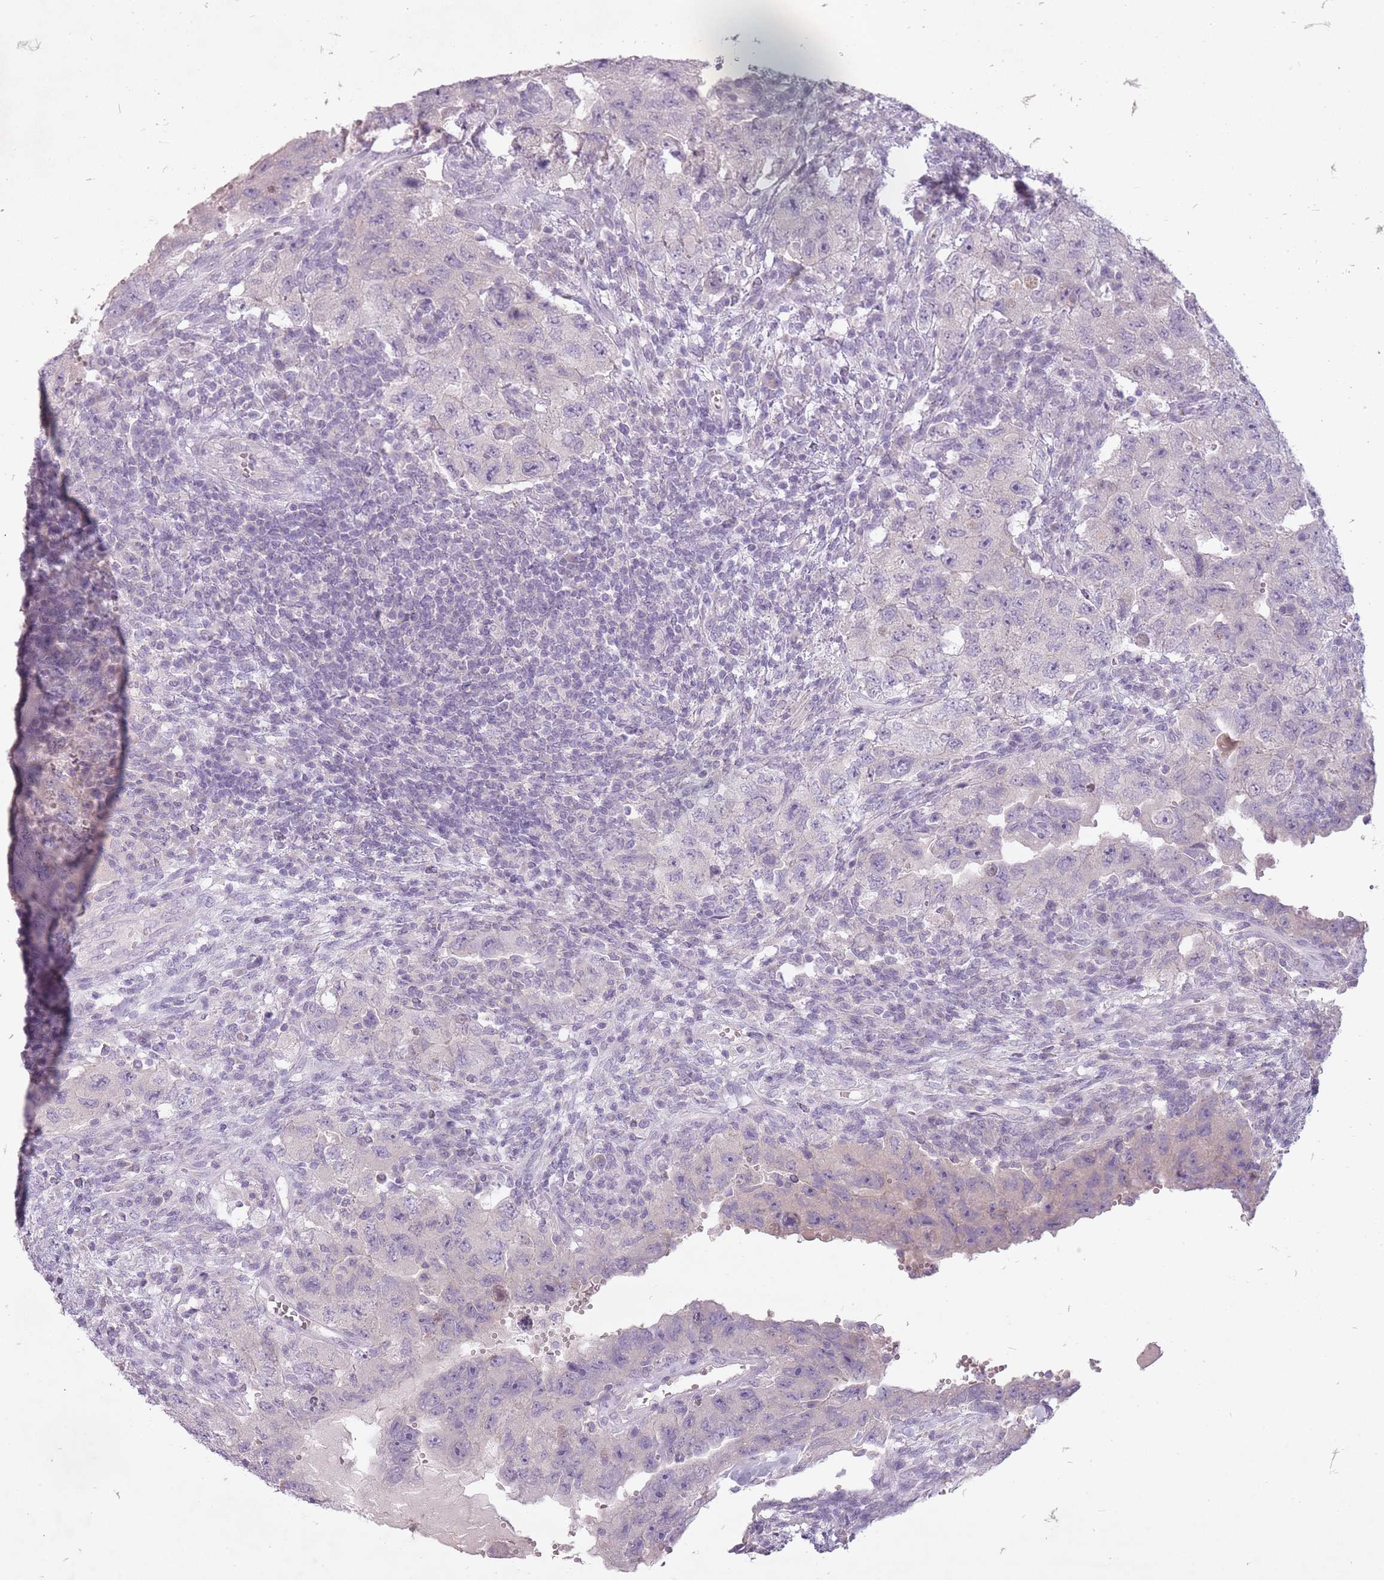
{"staining": {"intensity": "negative", "quantity": "none", "location": "none"}, "tissue": "testis cancer", "cell_type": "Tumor cells", "image_type": "cancer", "snomed": [{"axis": "morphology", "description": "Carcinoma, Embryonal, NOS"}, {"axis": "topography", "description": "Testis"}], "caption": "DAB (3,3'-diaminobenzidine) immunohistochemical staining of testis cancer (embryonal carcinoma) reveals no significant positivity in tumor cells.", "gene": "FAM43B", "patient": {"sex": "male", "age": 26}}